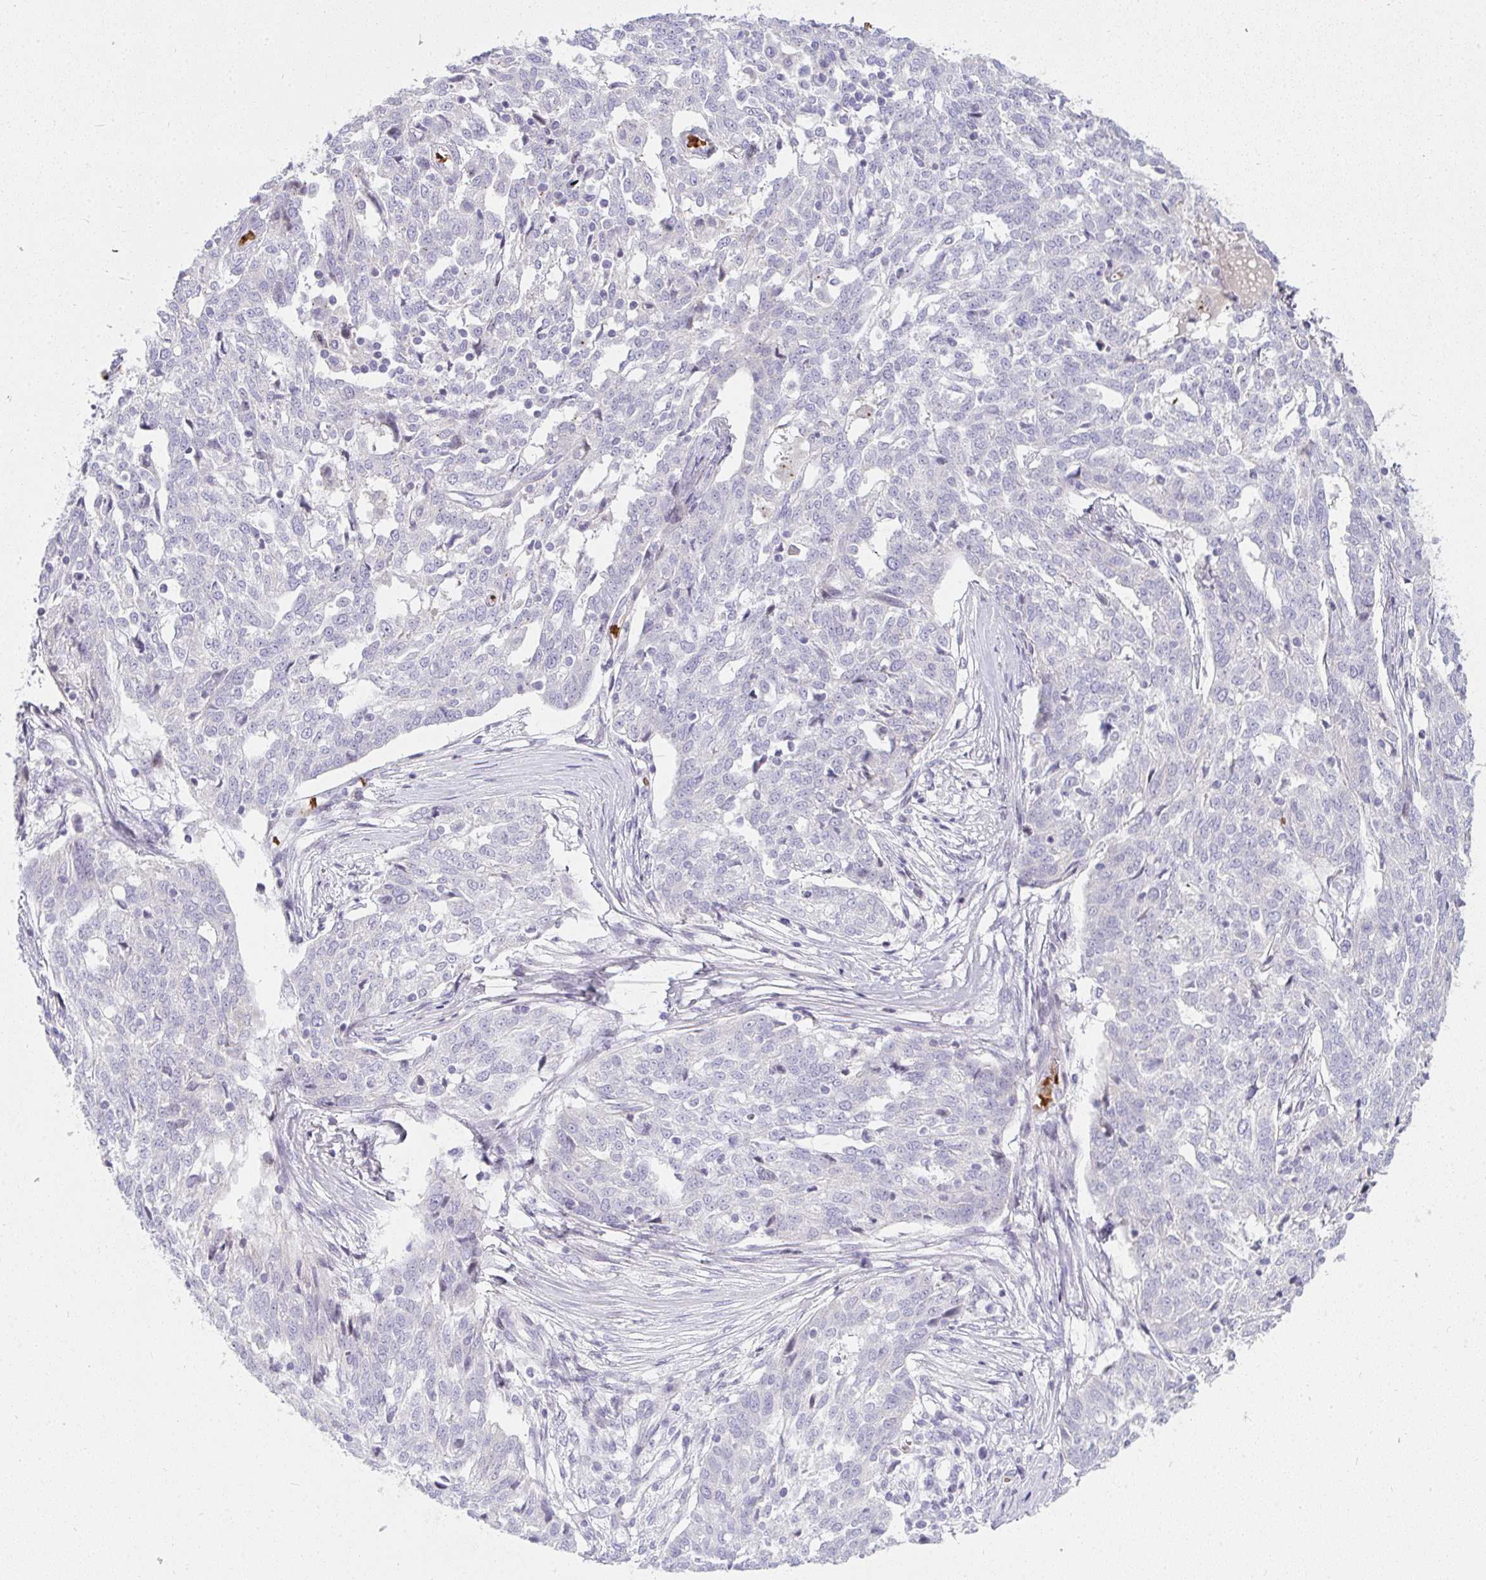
{"staining": {"intensity": "negative", "quantity": "none", "location": "none"}, "tissue": "ovarian cancer", "cell_type": "Tumor cells", "image_type": "cancer", "snomed": [{"axis": "morphology", "description": "Cystadenocarcinoma, serous, NOS"}, {"axis": "topography", "description": "Ovary"}], "caption": "DAB (3,3'-diaminobenzidine) immunohistochemical staining of ovarian cancer (serous cystadenocarcinoma) displays no significant expression in tumor cells. (Brightfield microscopy of DAB IHC at high magnification).", "gene": "ZNF182", "patient": {"sex": "female", "age": 67}}